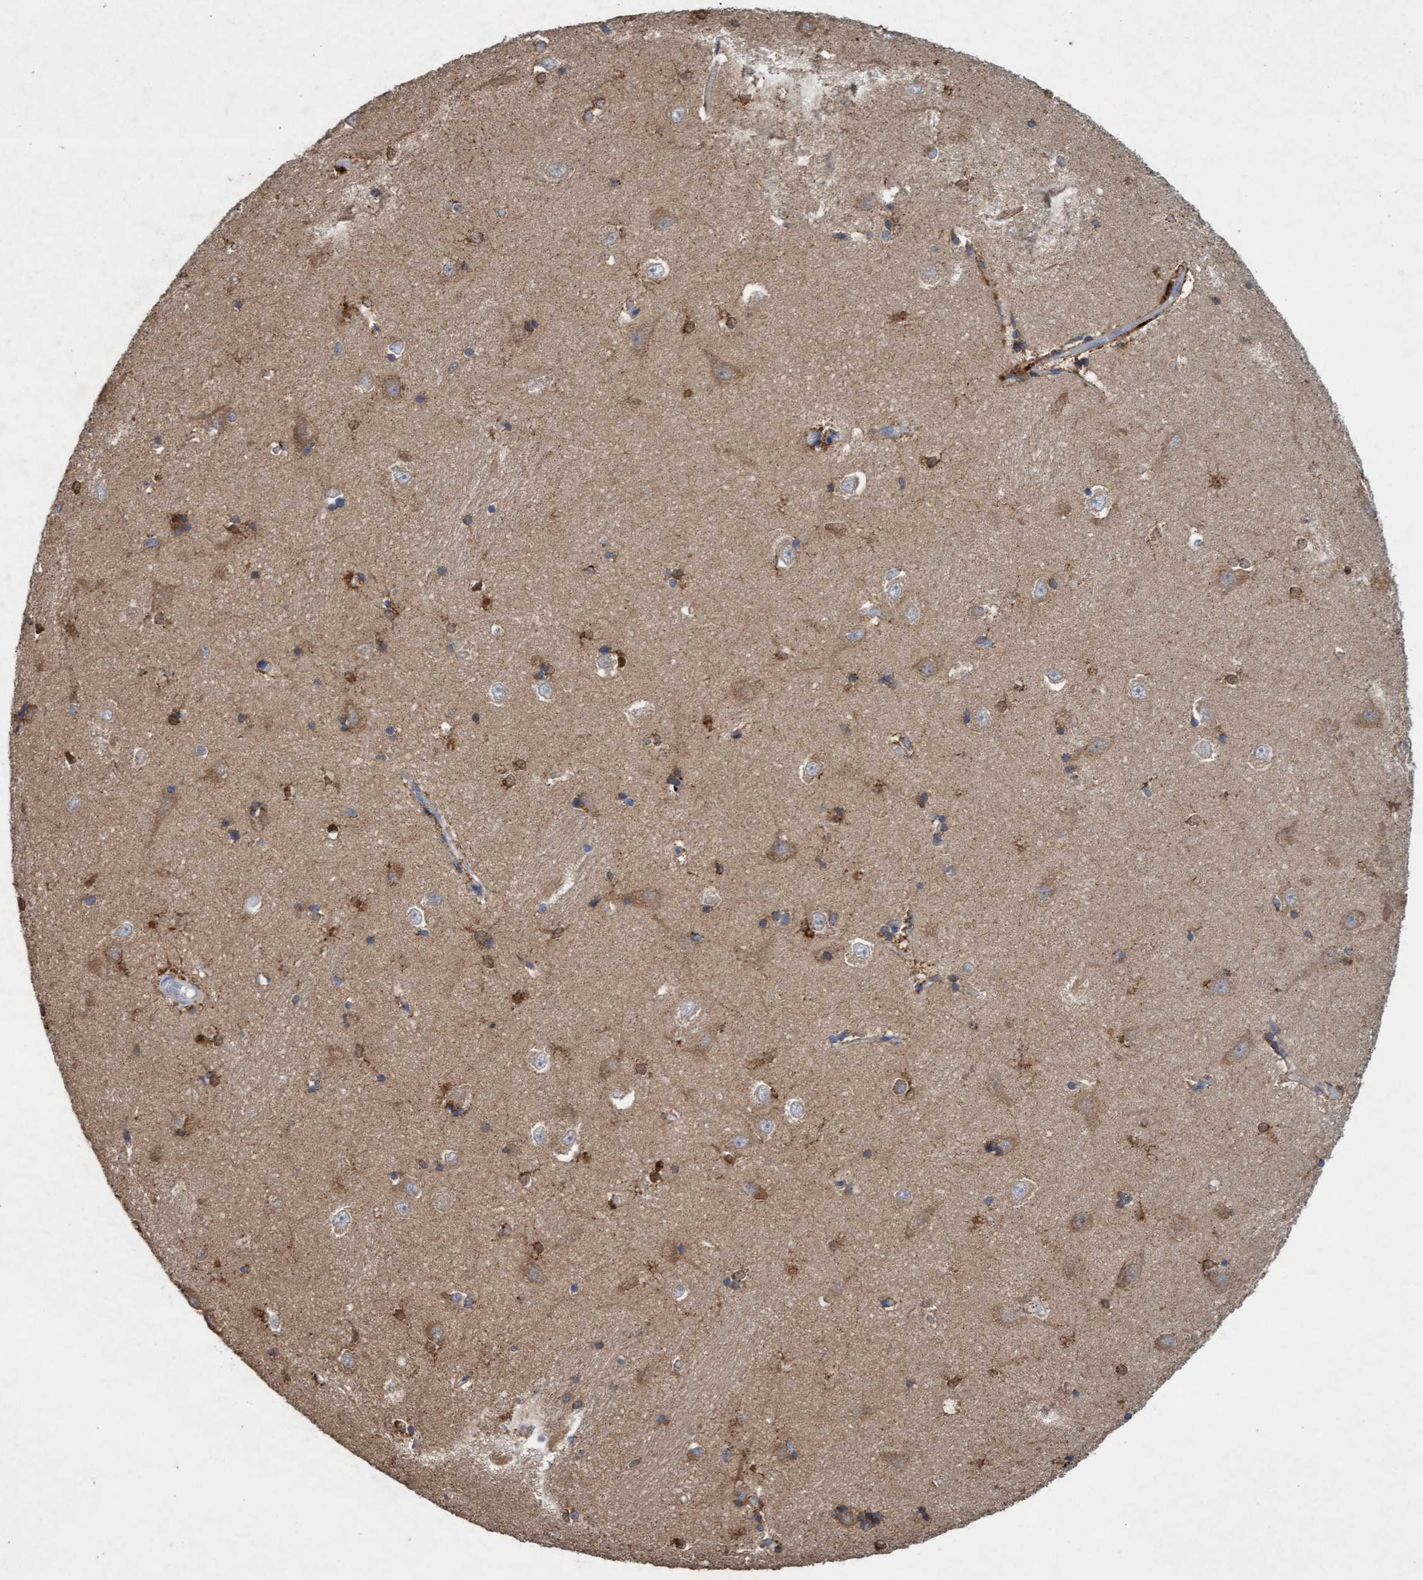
{"staining": {"intensity": "moderate", "quantity": "25%-75%", "location": "cytoplasmic/membranous"}, "tissue": "hippocampus", "cell_type": "Glial cells", "image_type": "normal", "snomed": [{"axis": "morphology", "description": "Normal tissue, NOS"}, {"axis": "topography", "description": "Hippocampus"}], "caption": "Protein staining of normal hippocampus displays moderate cytoplasmic/membranous expression in approximately 25%-75% of glial cells. The staining was performed using DAB, with brown indicating positive protein expression. Nuclei are stained blue with hematoxylin.", "gene": "ATPAF2", "patient": {"sex": "male", "age": 45}}